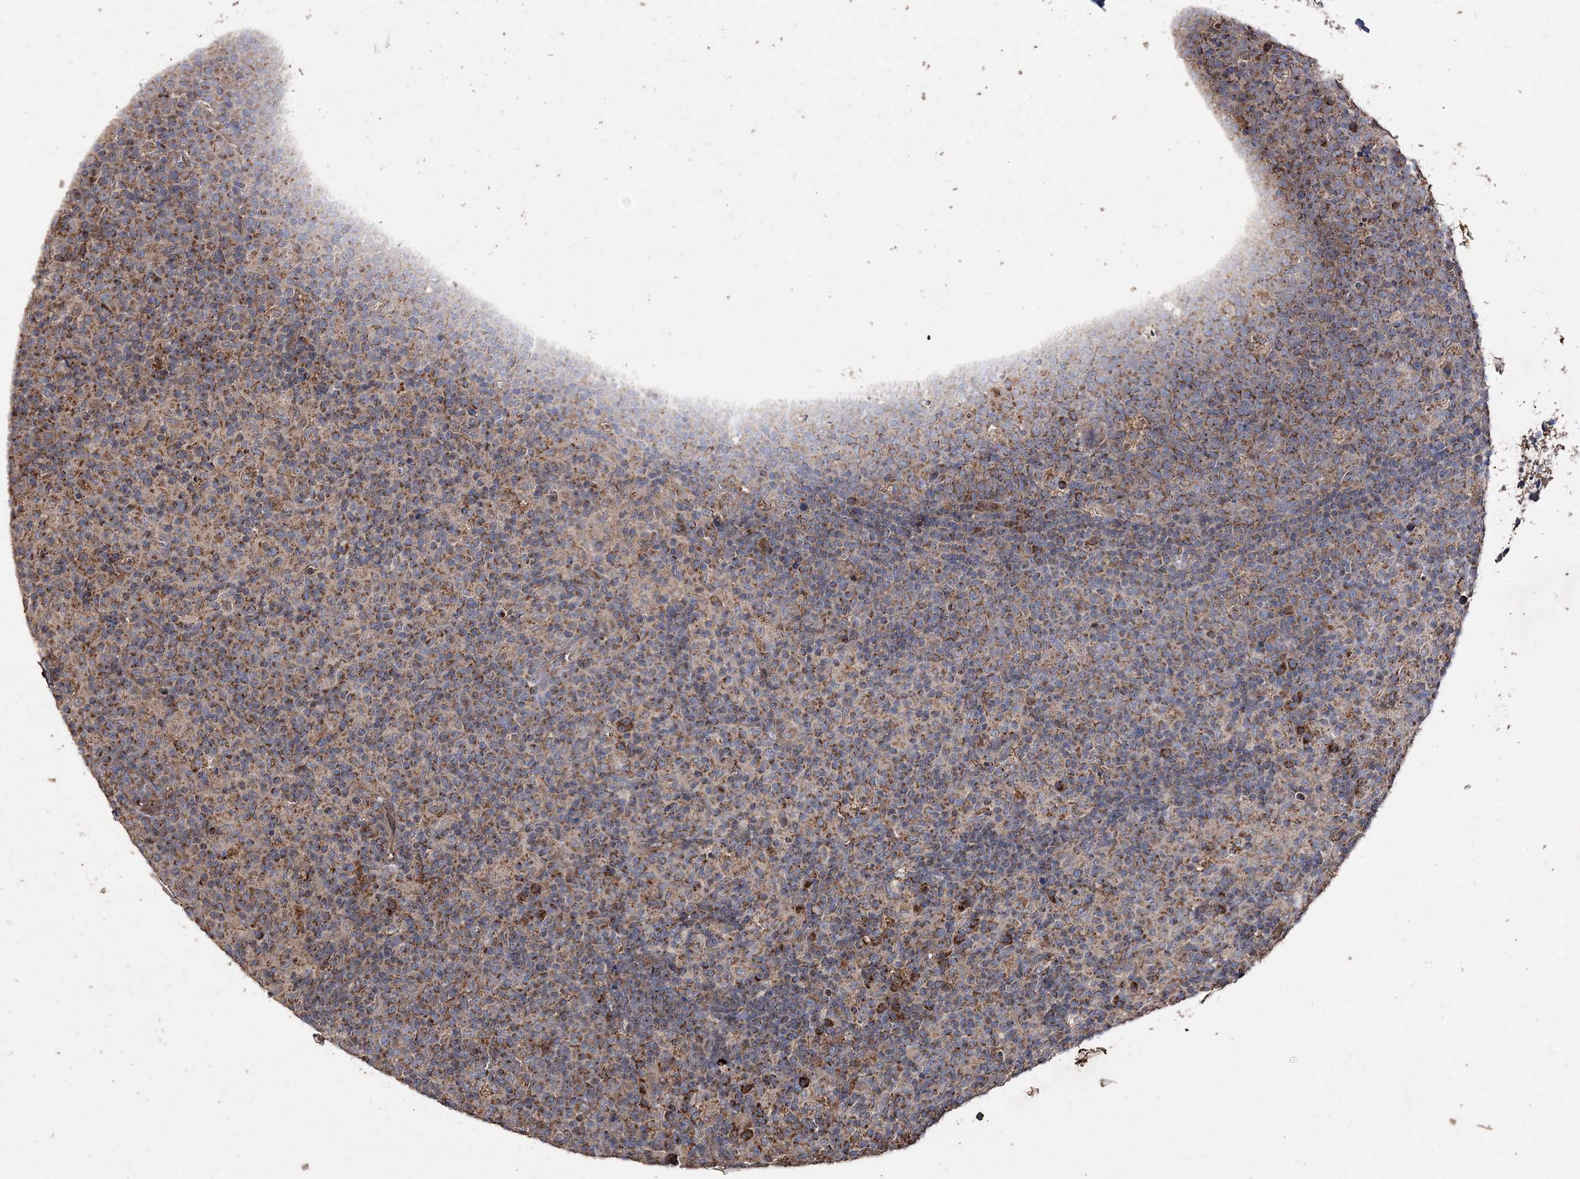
{"staining": {"intensity": "moderate", "quantity": ">75%", "location": "cytoplasmic/membranous"}, "tissue": "lymph node", "cell_type": "Non-germinal center cells", "image_type": "normal", "snomed": [{"axis": "morphology", "description": "Normal tissue, NOS"}, {"axis": "morphology", "description": "Inflammation, NOS"}, {"axis": "topography", "description": "Lymph node"}], "caption": "Immunohistochemical staining of unremarkable lymph node shows medium levels of moderate cytoplasmic/membranous staining in about >75% of non-germinal center cells. (DAB (3,3'-diaminobenzidine) IHC with brightfield microscopy, high magnification).", "gene": "POC5", "patient": {"sex": "male", "age": 55}}